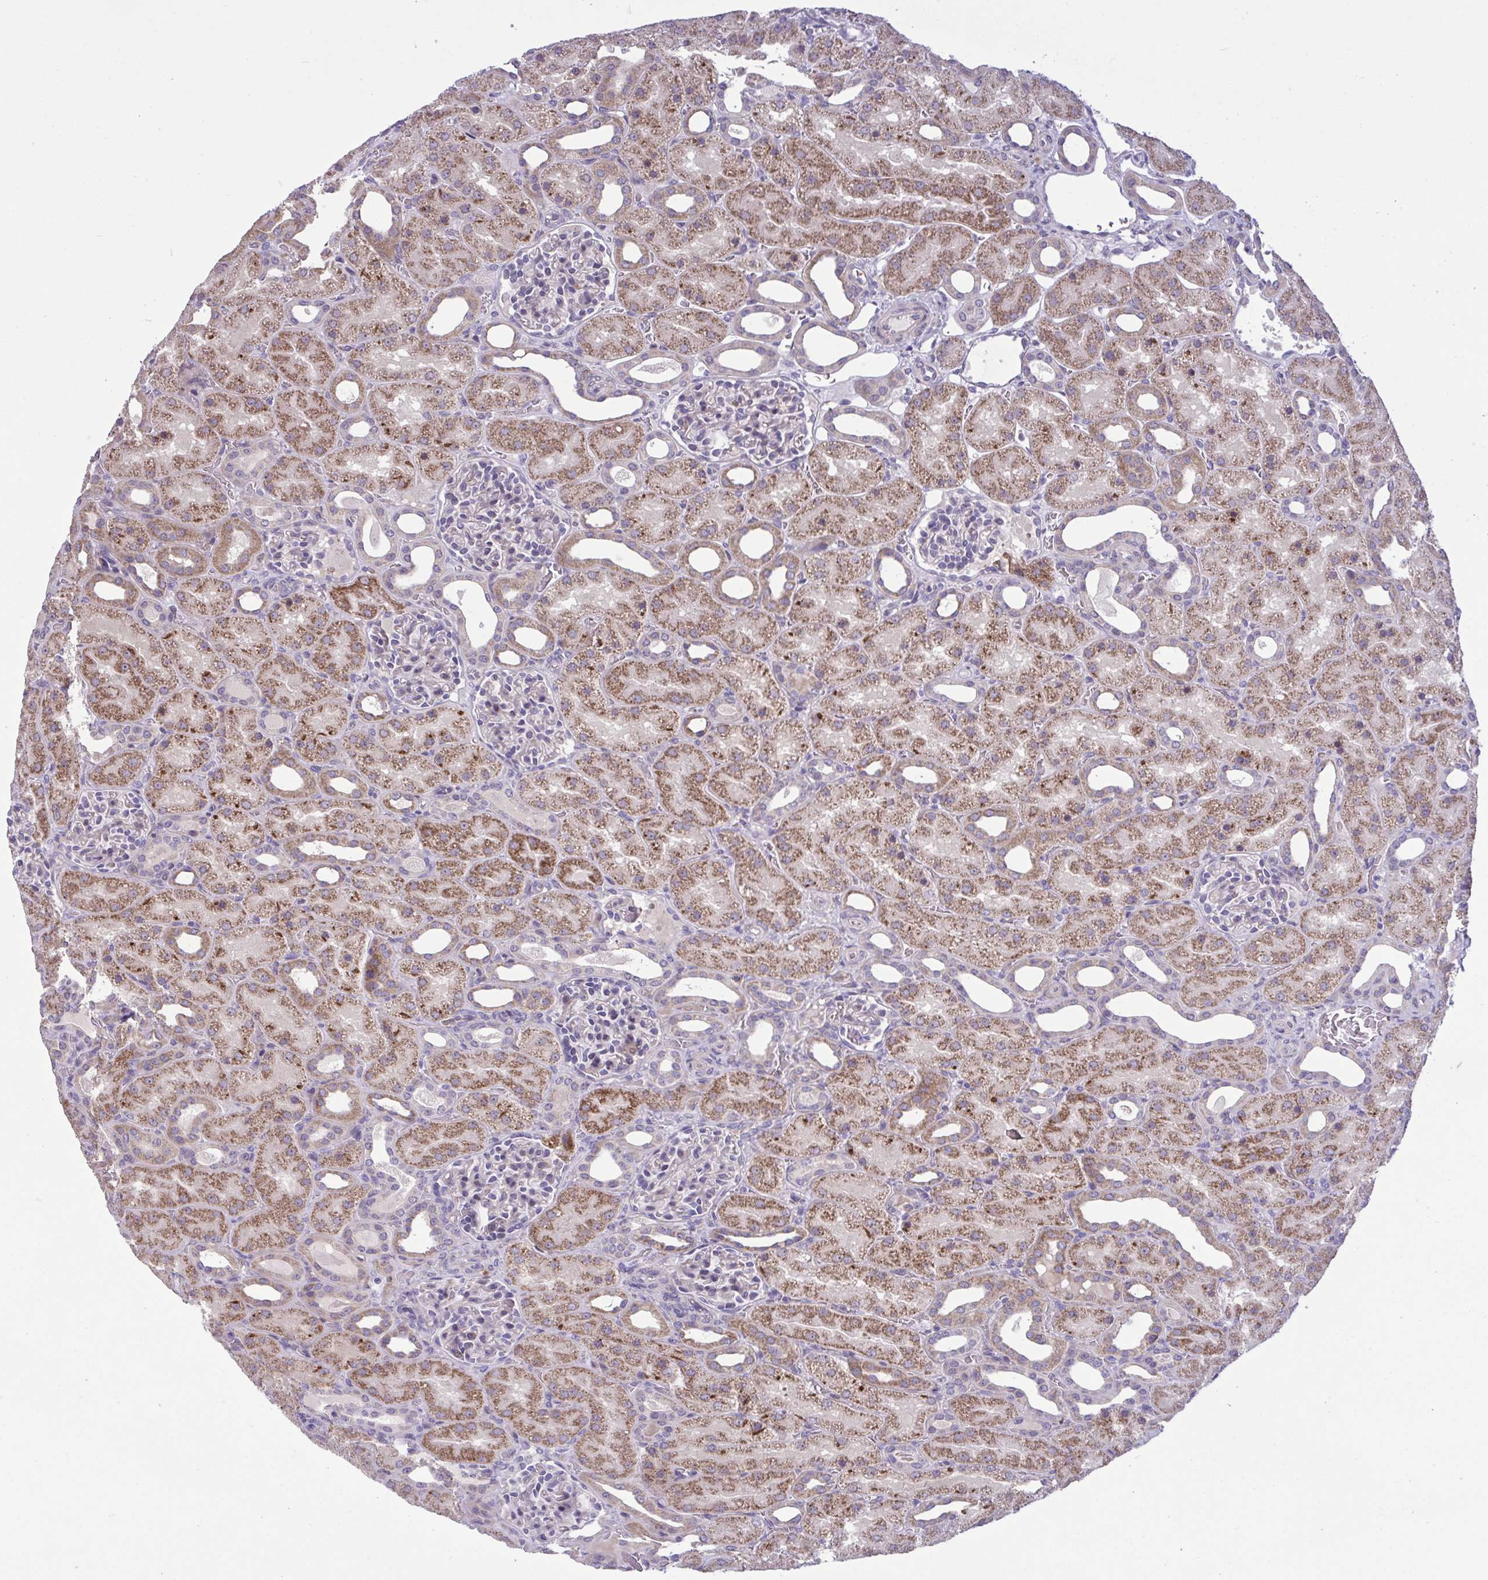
{"staining": {"intensity": "weak", "quantity": "<25%", "location": "cytoplasmic/membranous"}, "tissue": "kidney", "cell_type": "Cells in glomeruli", "image_type": "normal", "snomed": [{"axis": "morphology", "description": "Normal tissue, NOS"}, {"axis": "topography", "description": "Kidney"}], "caption": "IHC of unremarkable kidney shows no expression in cells in glomeruli. Brightfield microscopy of IHC stained with DAB (brown) and hematoxylin (blue), captured at high magnification.", "gene": "CD101", "patient": {"sex": "male", "age": 2}}